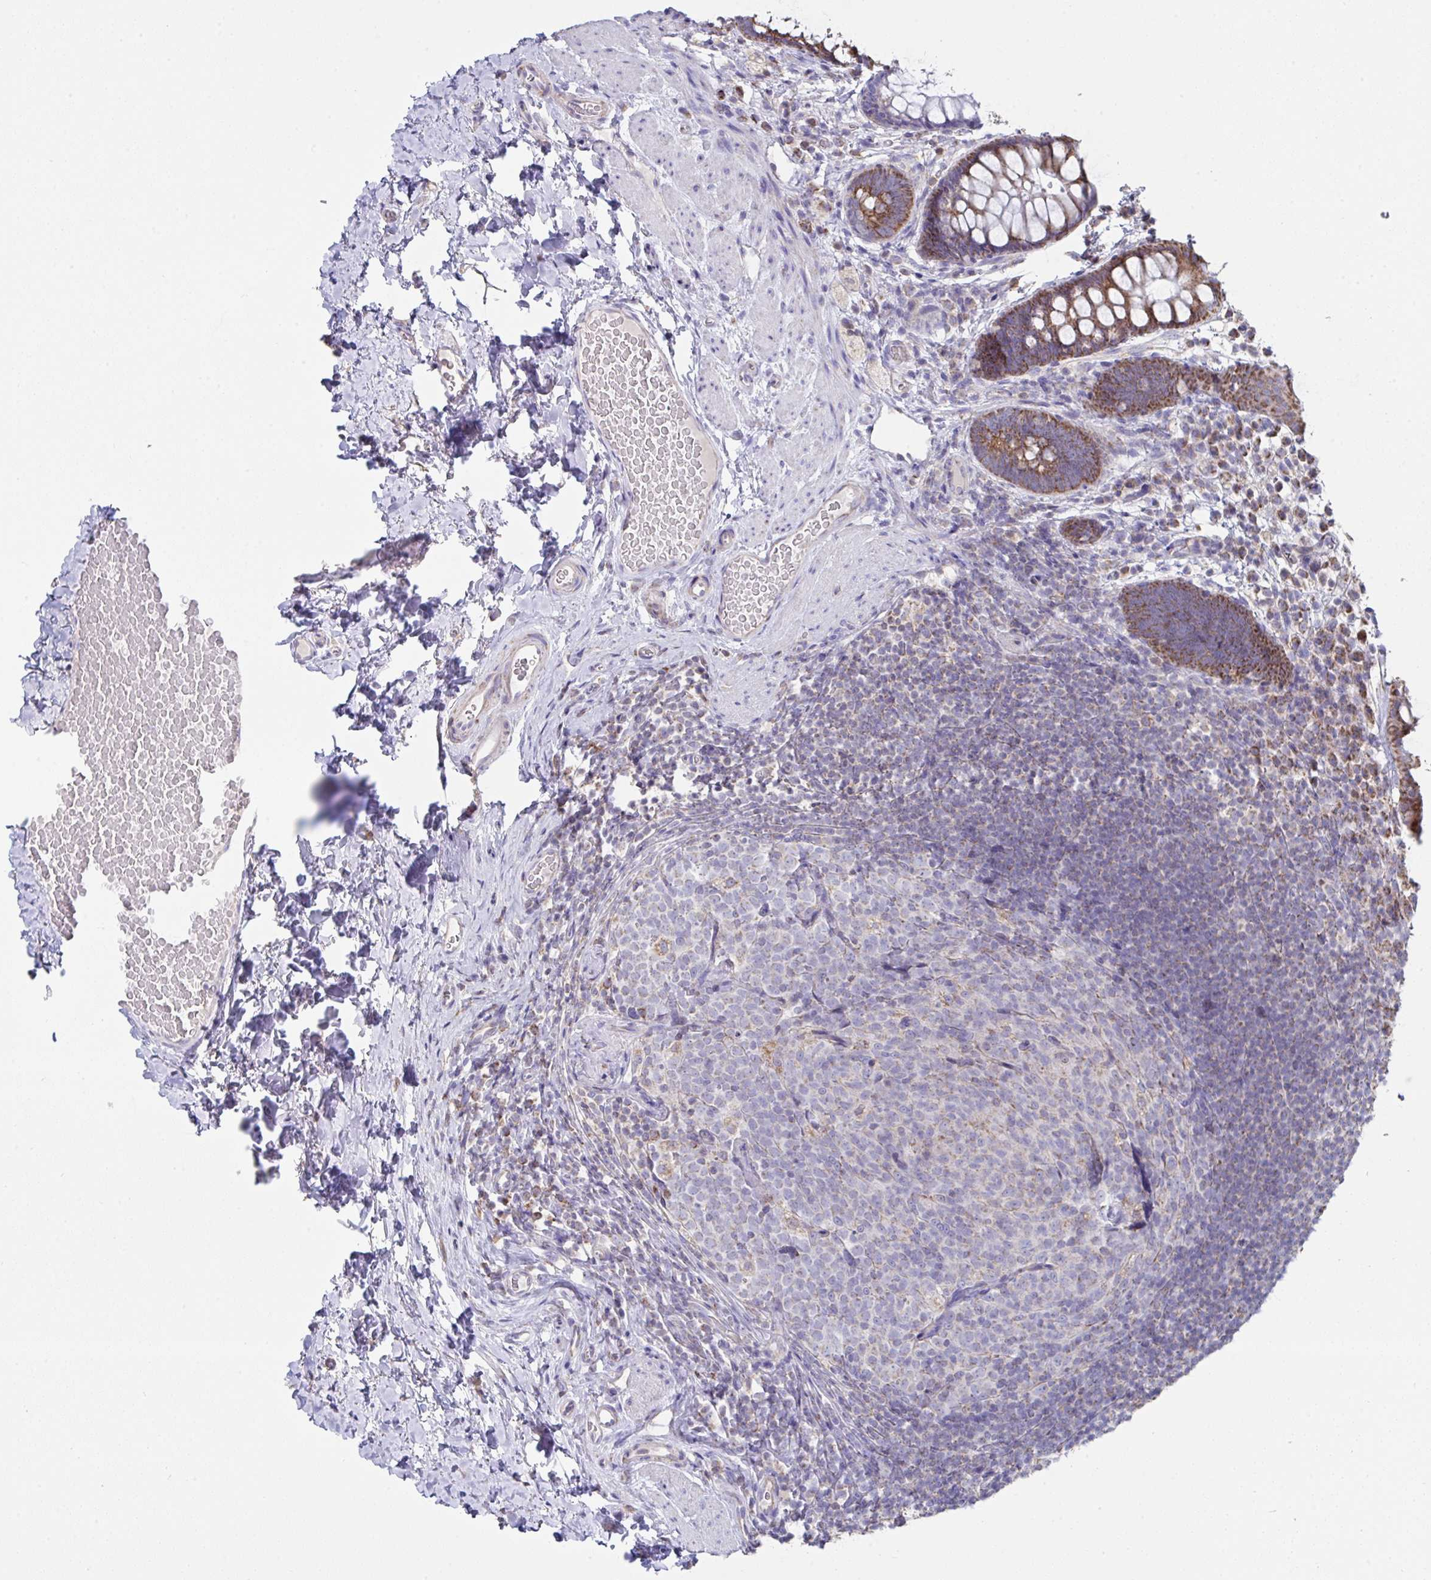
{"staining": {"intensity": "strong", "quantity": ">75%", "location": "cytoplasmic/membranous"}, "tissue": "rectum", "cell_type": "Glandular cells", "image_type": "normal", "snomed": [{"axis": "morphology", "description": "Normal tissue, NOS"}, {"axis": "topography", "description": "Rectum"}], "caption": "Rectum stained with a brown dye shows strong cytoplasmic/membranous positive positivity in approximately >75% of glandular cells.", "gene": "DOK7", "patient": {"sex": "female", "age": 69}}